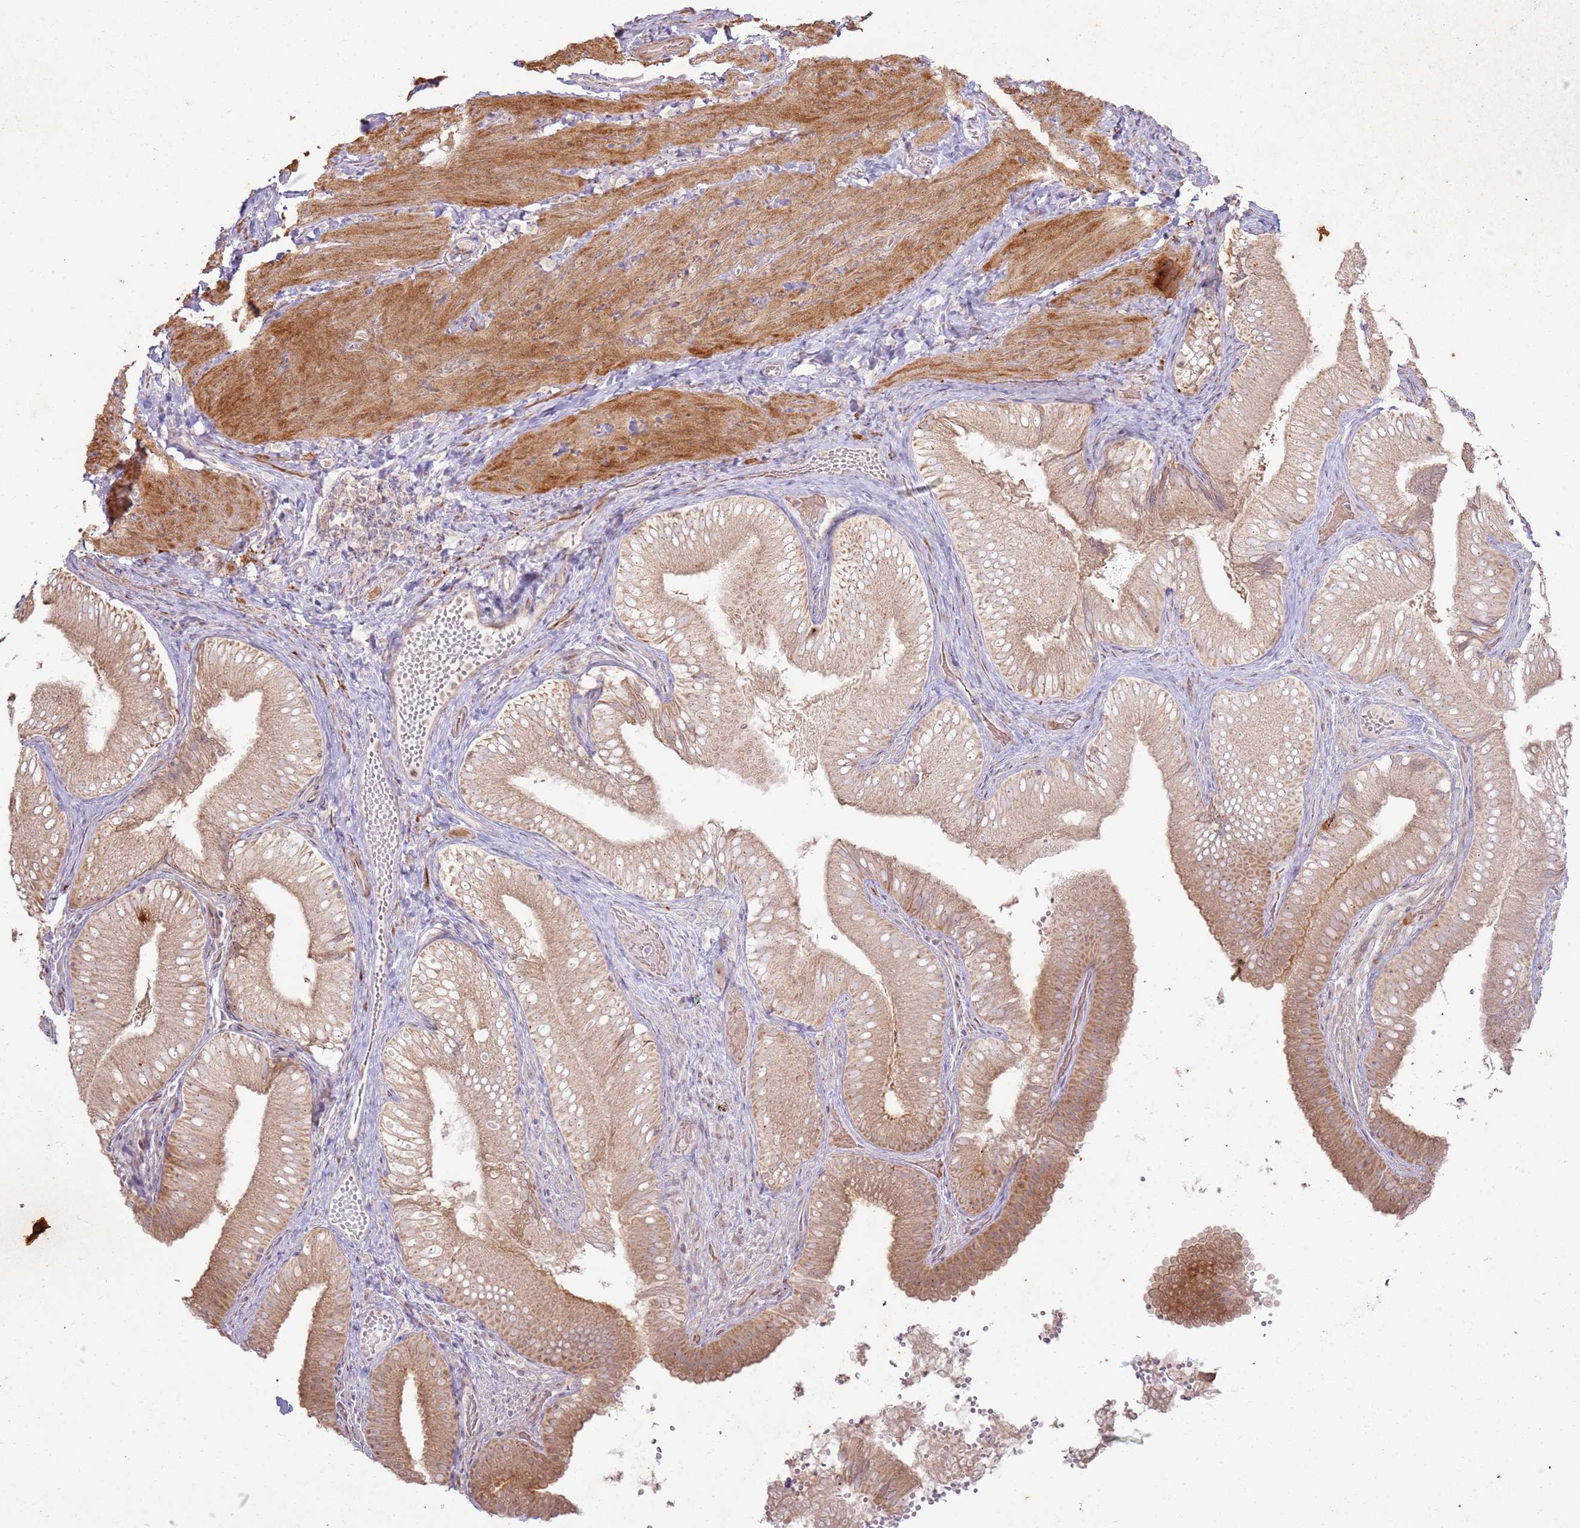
{"staining": {"intensity": "moderate", "quantity": ">75%", "location": "cytoplasmic/membranous"}, "tissue": "gallbladder", "cell_type": "Glandular cells", "image_type": "normal", "snomed": [{"axis": "morphology", "description": "Normal tissue, NOS"}, {"axis": "topography", "description": "Gallbladder"}], "caption": "Gallbladder stained with a brown dye exhibits moderate cytoplasmic/membranous positive positivity in about >75% of glandular cells.", "gene": "CNPY1", "patient": {"sex": "female", "age": 30}}